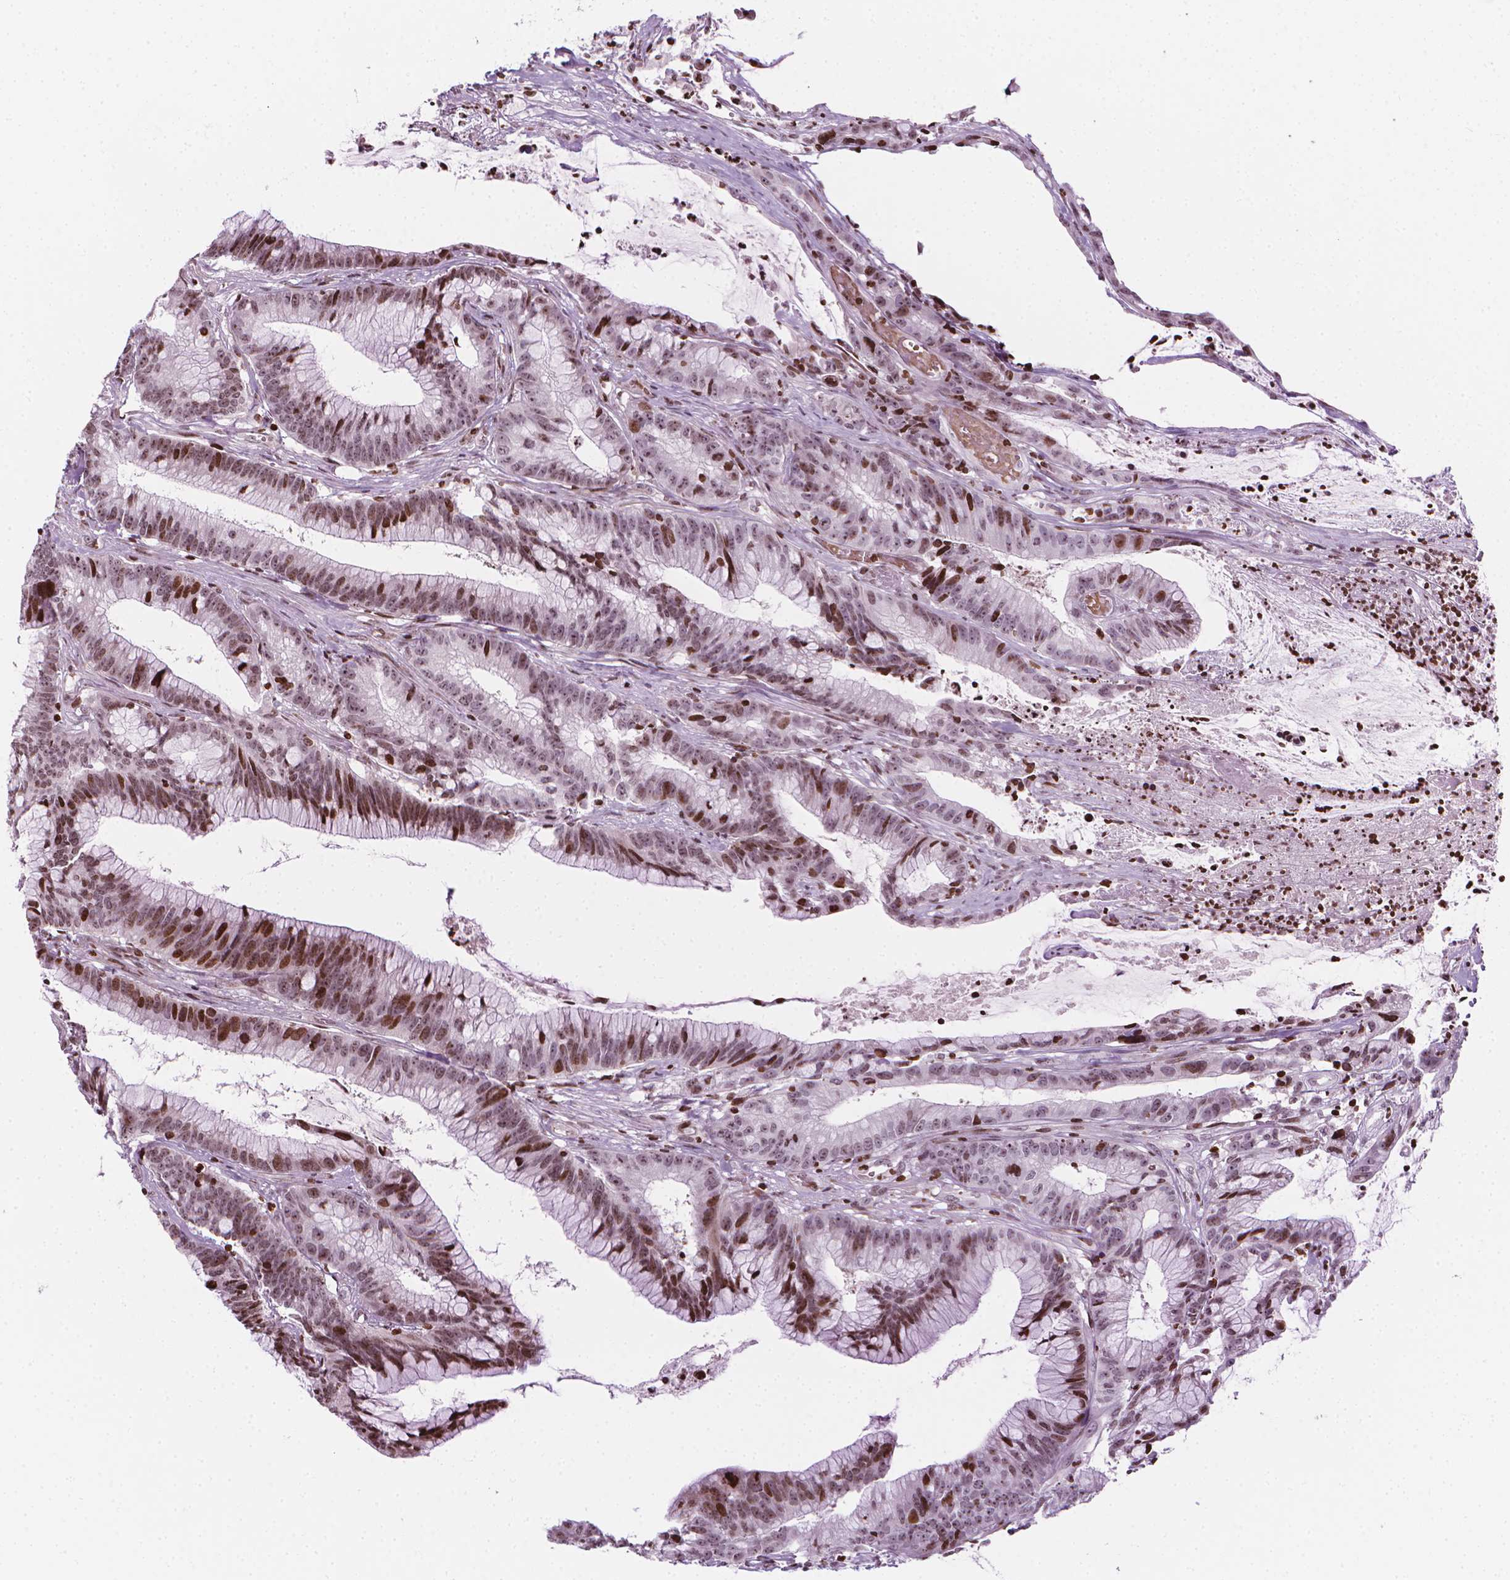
{"staining": {"intensity": "moderate", "quantity": ">75%", "location": "nuclear"}, "tissue": "colorectal cancer", "cell_type": "Tumor cells", "image_type": "cancer", "snomed": [{"axis": "morphology", "description": "Adenocarcinoma, NOS"}, {"axis": "topography", "description": "Colon"}], "caption": "Immunohistochemistry (IHC) (DAB) staining of adenocarcinoma (colorectal) exhibits moderate nuclear protein expression in approximately >75% of tumor cells.", "gene": "PIP4K2A", "patient": {"sex": "female", "age": 78}}